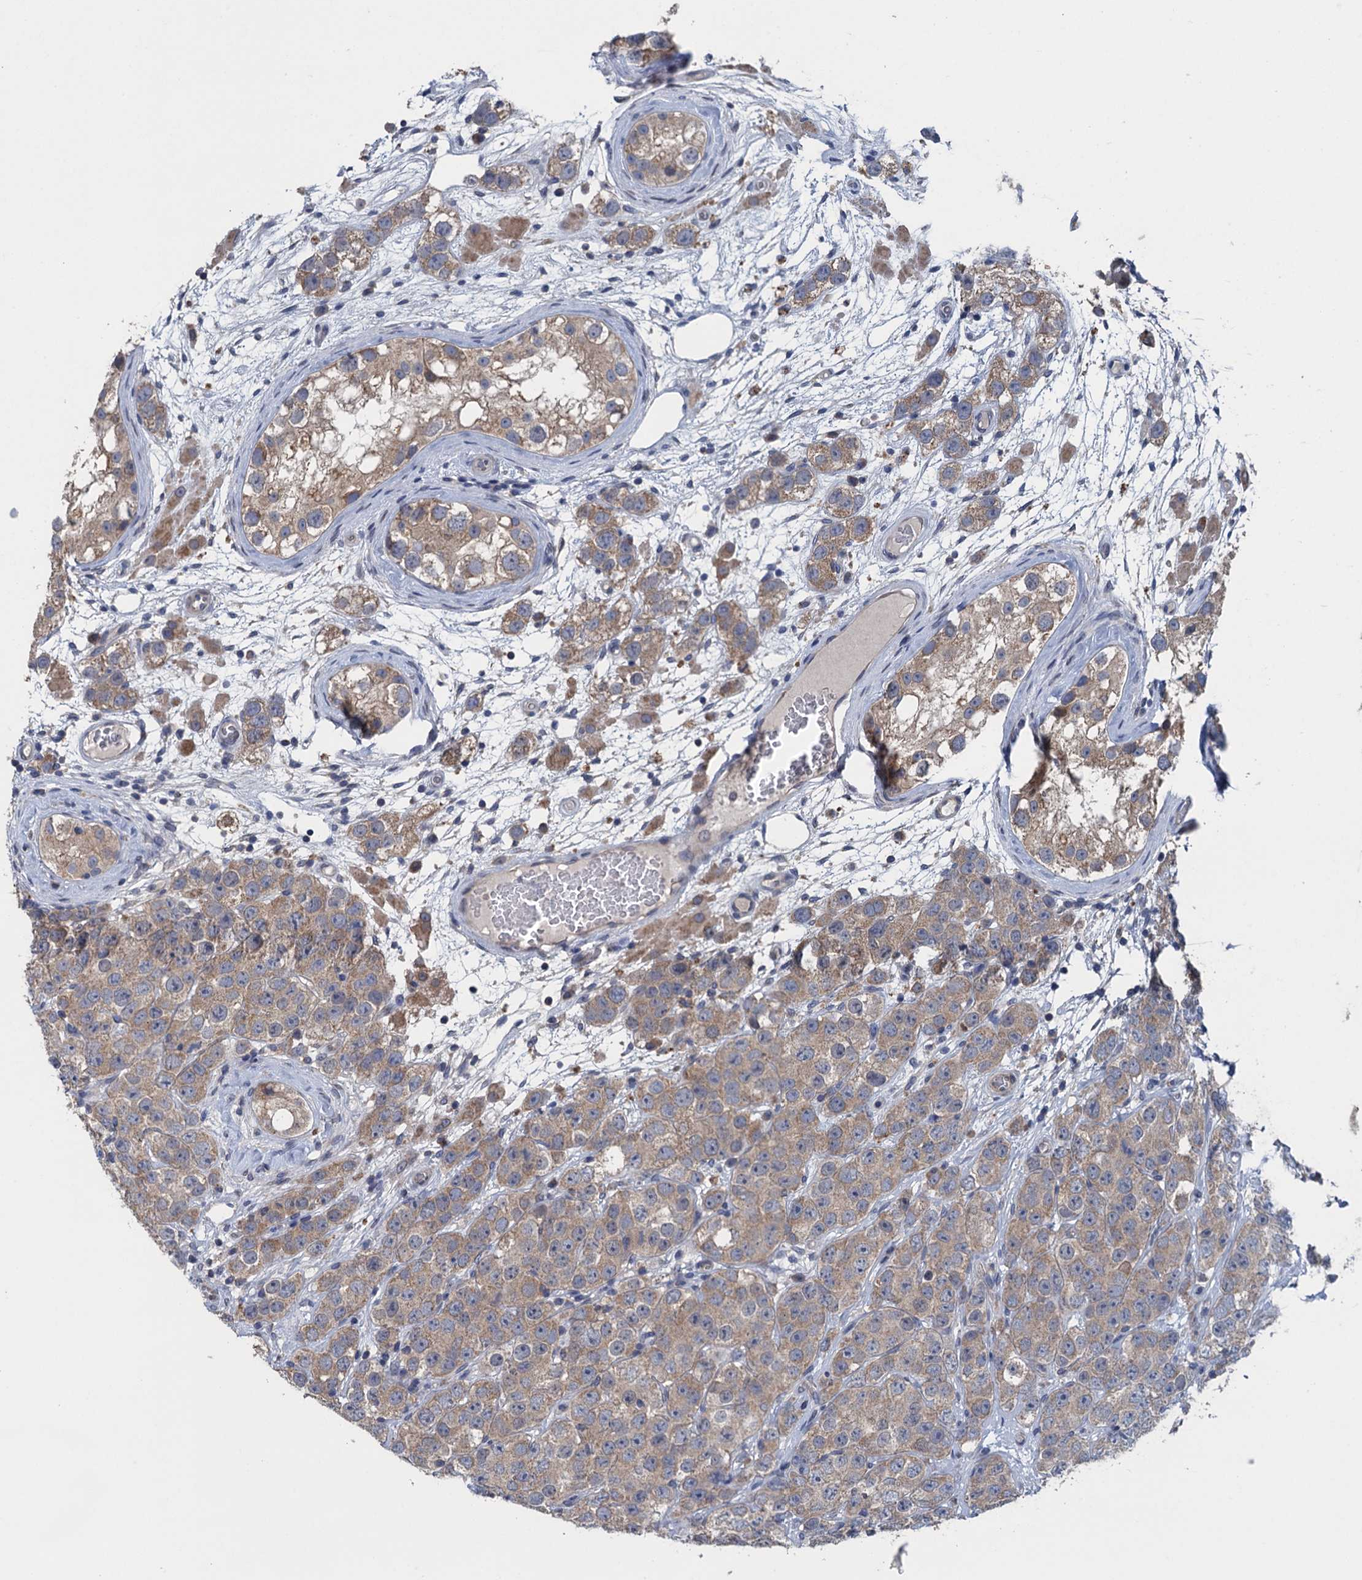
{"staining": {"intensity": "moderate", "quantity": "<25%", "location": "cytoplasmic/membranous"}, "tissue": "testis cancer", "cell_type": "Tumor cells", "image_type": "cancer", "snomed": [{"axis": "morphology", "description": "Seminoma, NOS"}, {"axis": "topography", "description": "Testis"}], "caption": "Protein staining of testis cancer (seminoma) tissue reveals moderate cytoplasmic/membranous staining in approximately <25% of tumor cells.", "gene": "CTU2", "patient": {"sex": "male", "age": 28}}